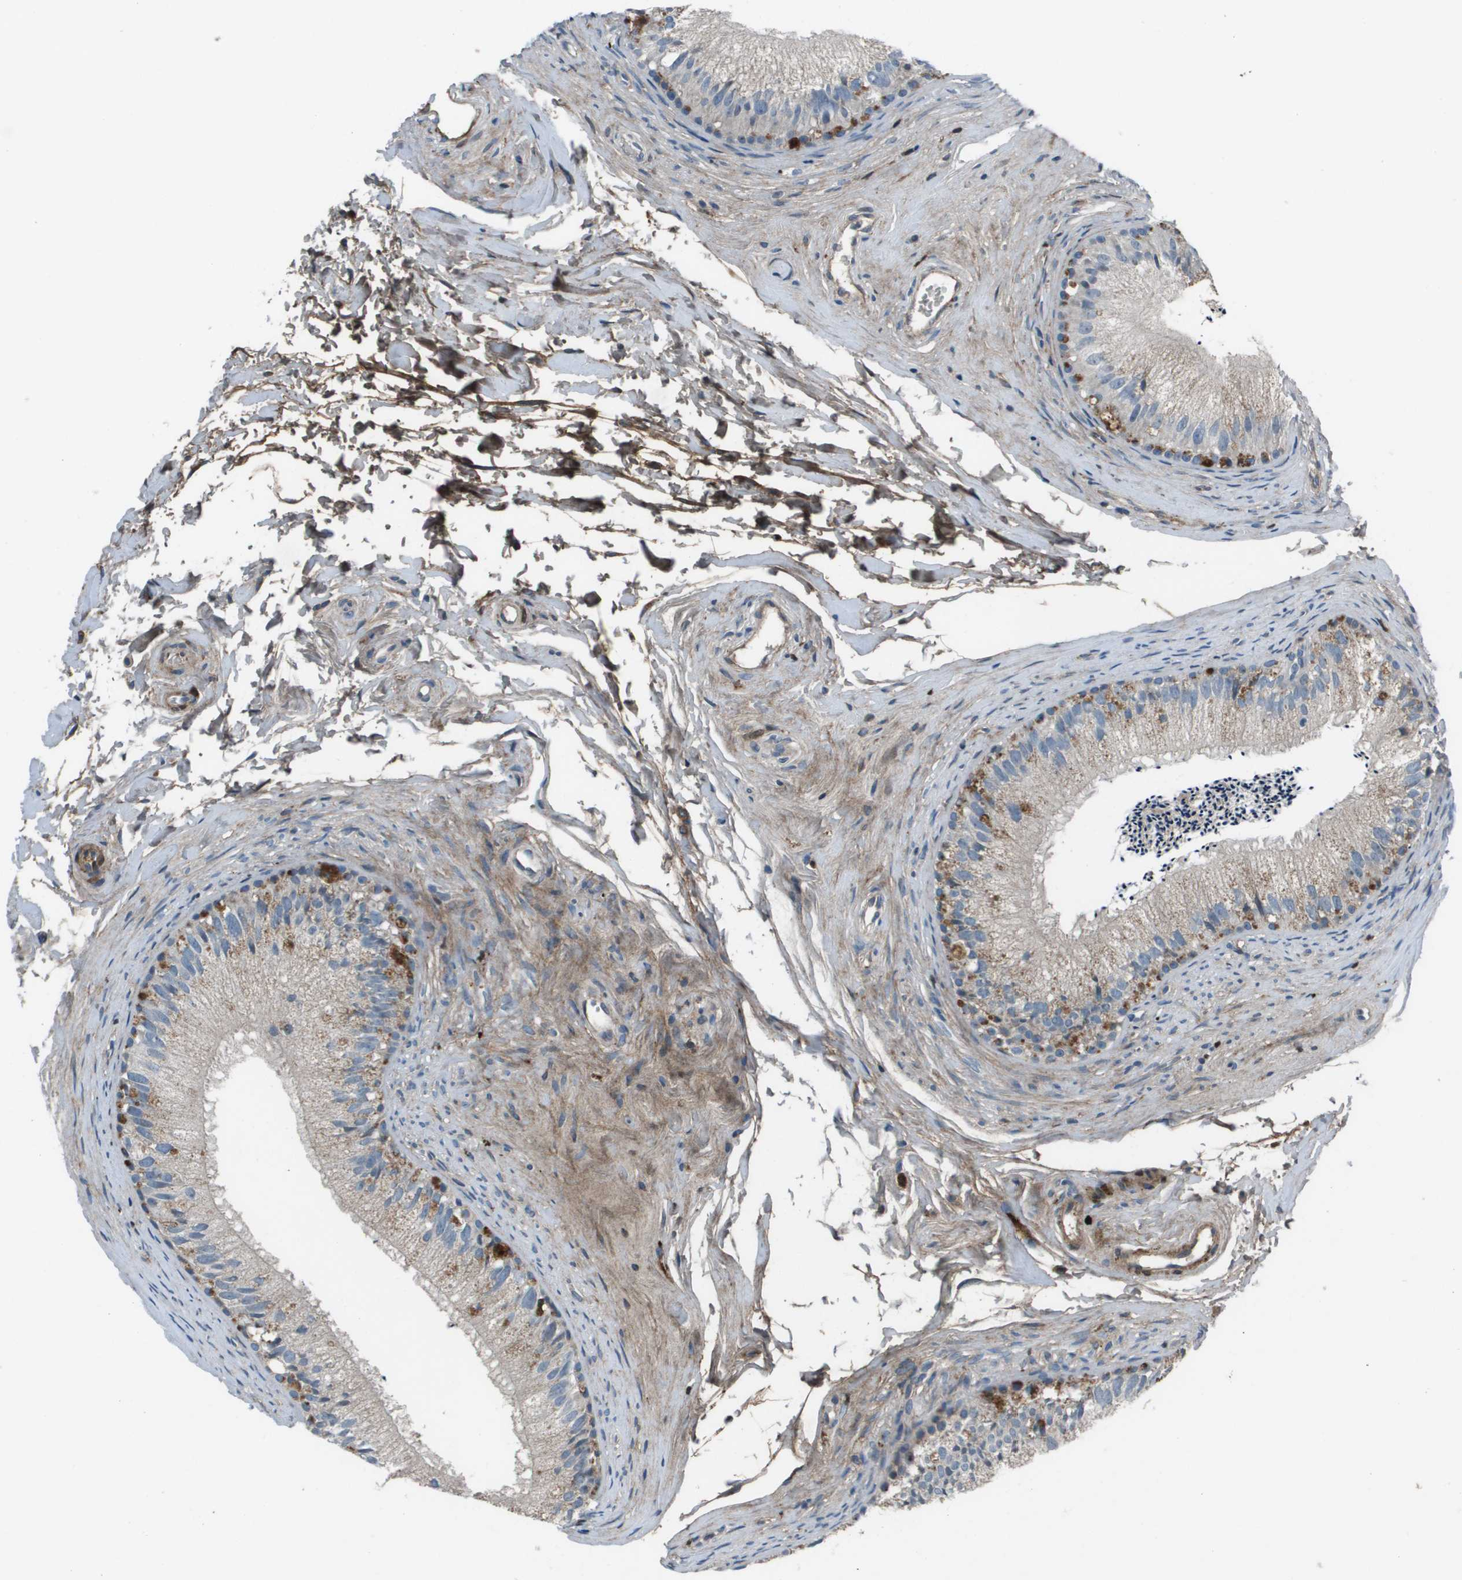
{"staining": {"intensity": "weak", "quantity": "<25%", "location": "cytoplasmic/membranous"}, "tissue": "epididymis", "cell_type": "Glandular cells", "image_type": "normal", "snomed": [{"axis": "morphology", "description": "Normal tissue, NOS"}, {"axis": "topography", "description": "Epididymis"}], "caption": "IHC of normal epididymis demonstrates no expression in glandular cells. (Brightfield microscopy of DAB (3,3'-diaminobenzidine) IHC at high magnification).", "gene": "PCOLCE", "patient": {"sex": "male", "age": 56}}